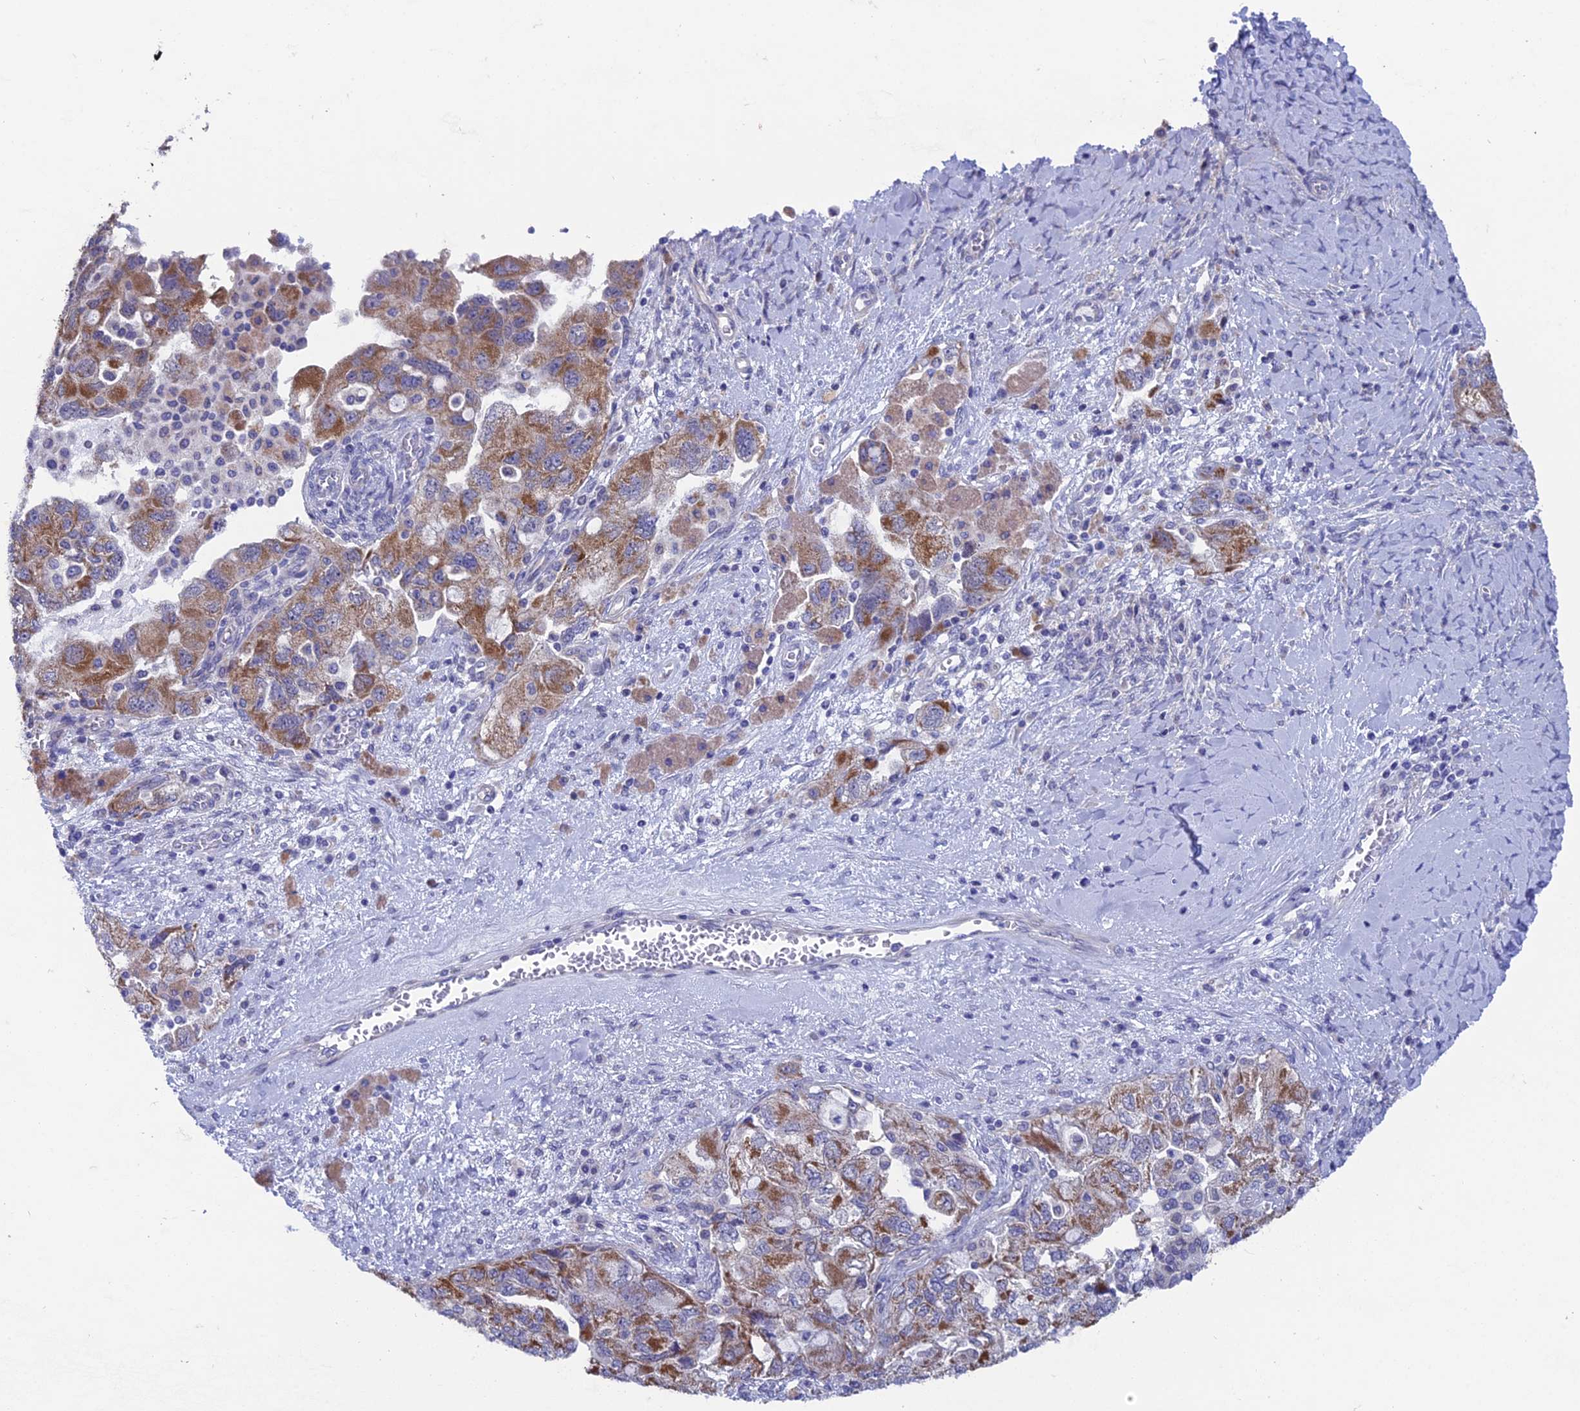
{"staining": {"intensity": "moderate", "quantity": ">75%", "location": "cytoplasmic/membranous"}, "tissue": "ovarian cancer", "cell_type": "Tumor cells", "image_type": "cancer", "snomed": [{"axis": "morphology", "description": "Carcinoma, NOS"}, {"axis": "morphology", "description": "Cystadenocarcinoma, serous, NOS"}, {"axis": "topography", "description": "Ovary"}], "caption": "Immunohistochemistry (IHC) staining of serous cystadenocarcinoma (ovarian), which exhibits medium levels of moderate cytoplasmic/membranous staining in approximately >75% of tumor cells indicating moderate cytoplasmic/membranous protein positivity. The staining was performed using DAB (3,3'-diaminobenzidine) (brown) for protein detection and nuclei were counterstained in hematoxylin (blue).", "gene": "AK4", "patient": {"sex": "female", "age": 69}}